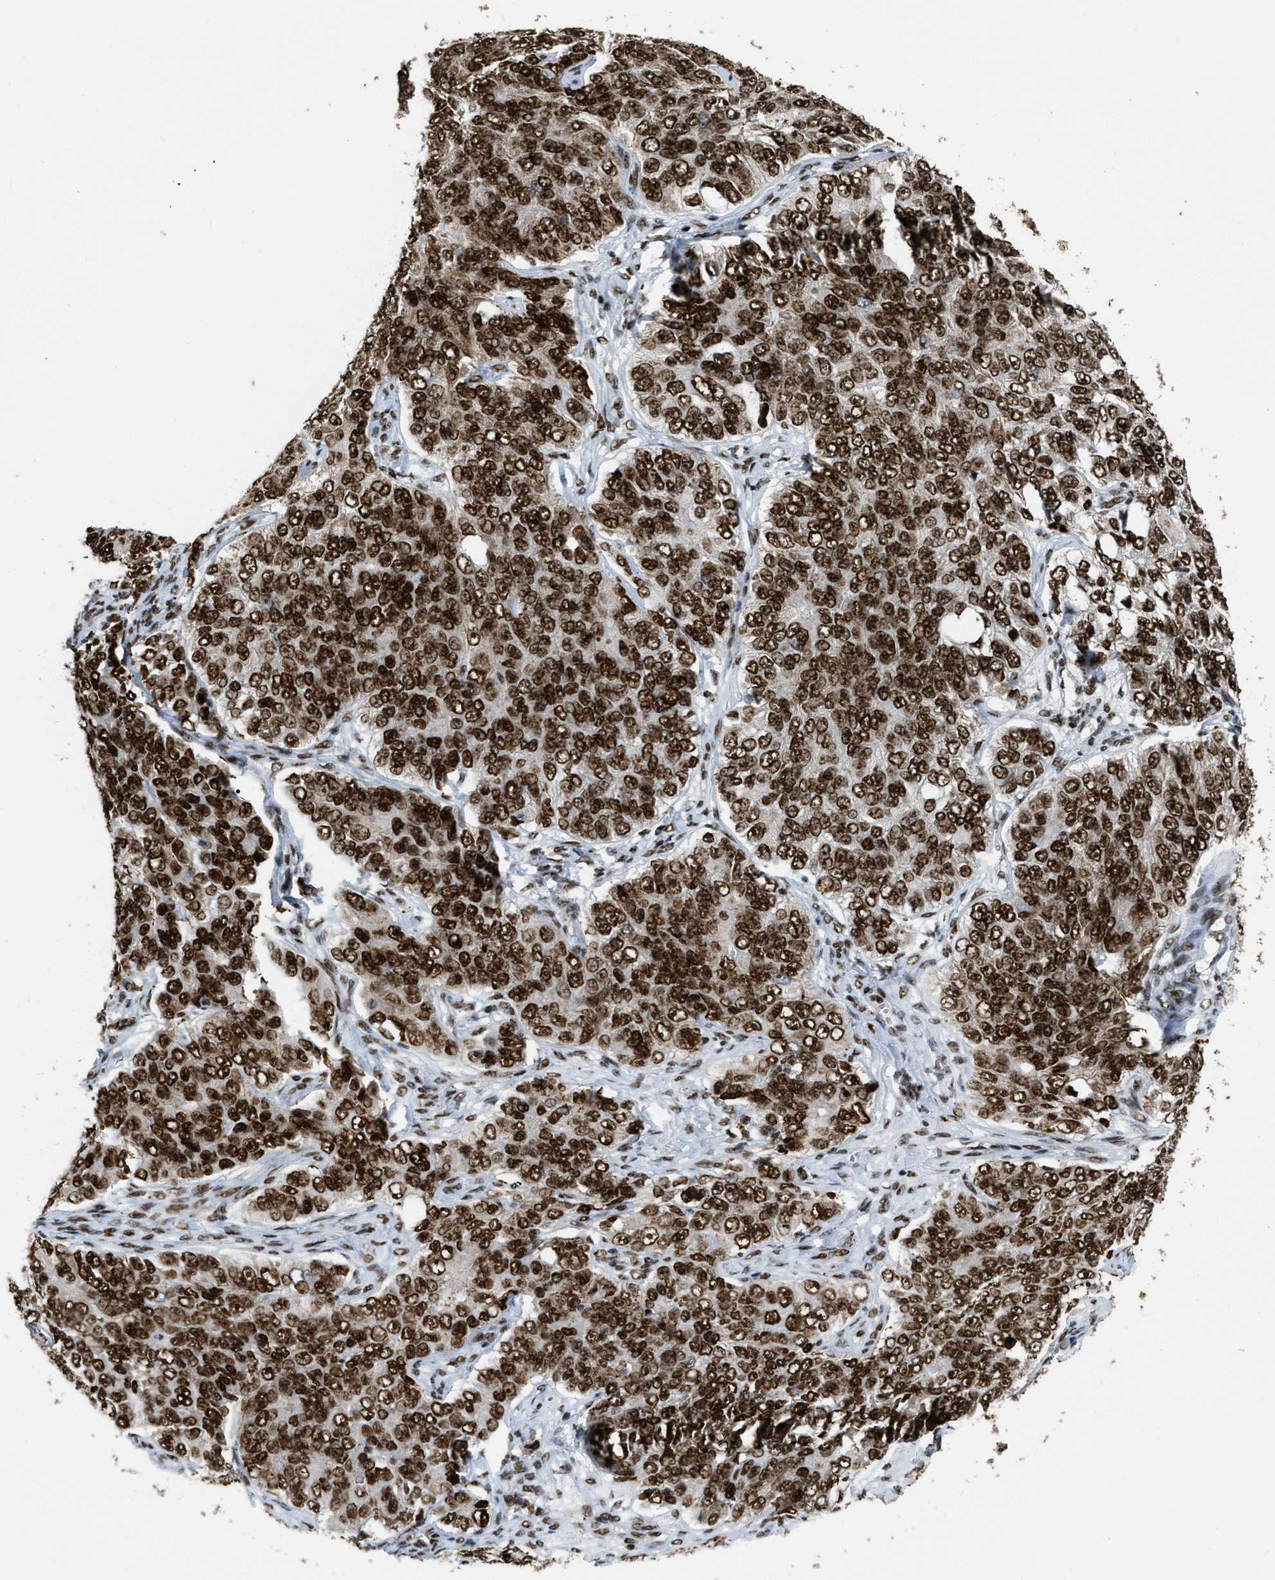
{"staining": {"intensity": "strong", "quantity": ">75%", "location": "cytoplasmic/membranous,nuclear"}, "tissue": "ovarian cancer", "cell_type": "Tumor cells", "image_type": "cancer", "snomed": [{"axis": "morphology", "description": "Carcinoma, endometroid"}, {"axis": "topography", "description": "Ovary"}], "caption": "There is high levels of strong cytoplasmic/membranous and nuclear positivity in tumor cells of ovarian cancer, as demonstrated by immunohistochemical staining (brown color).", "gene": "NUMA1", "patient": {"sex": "female", "age": 51}}